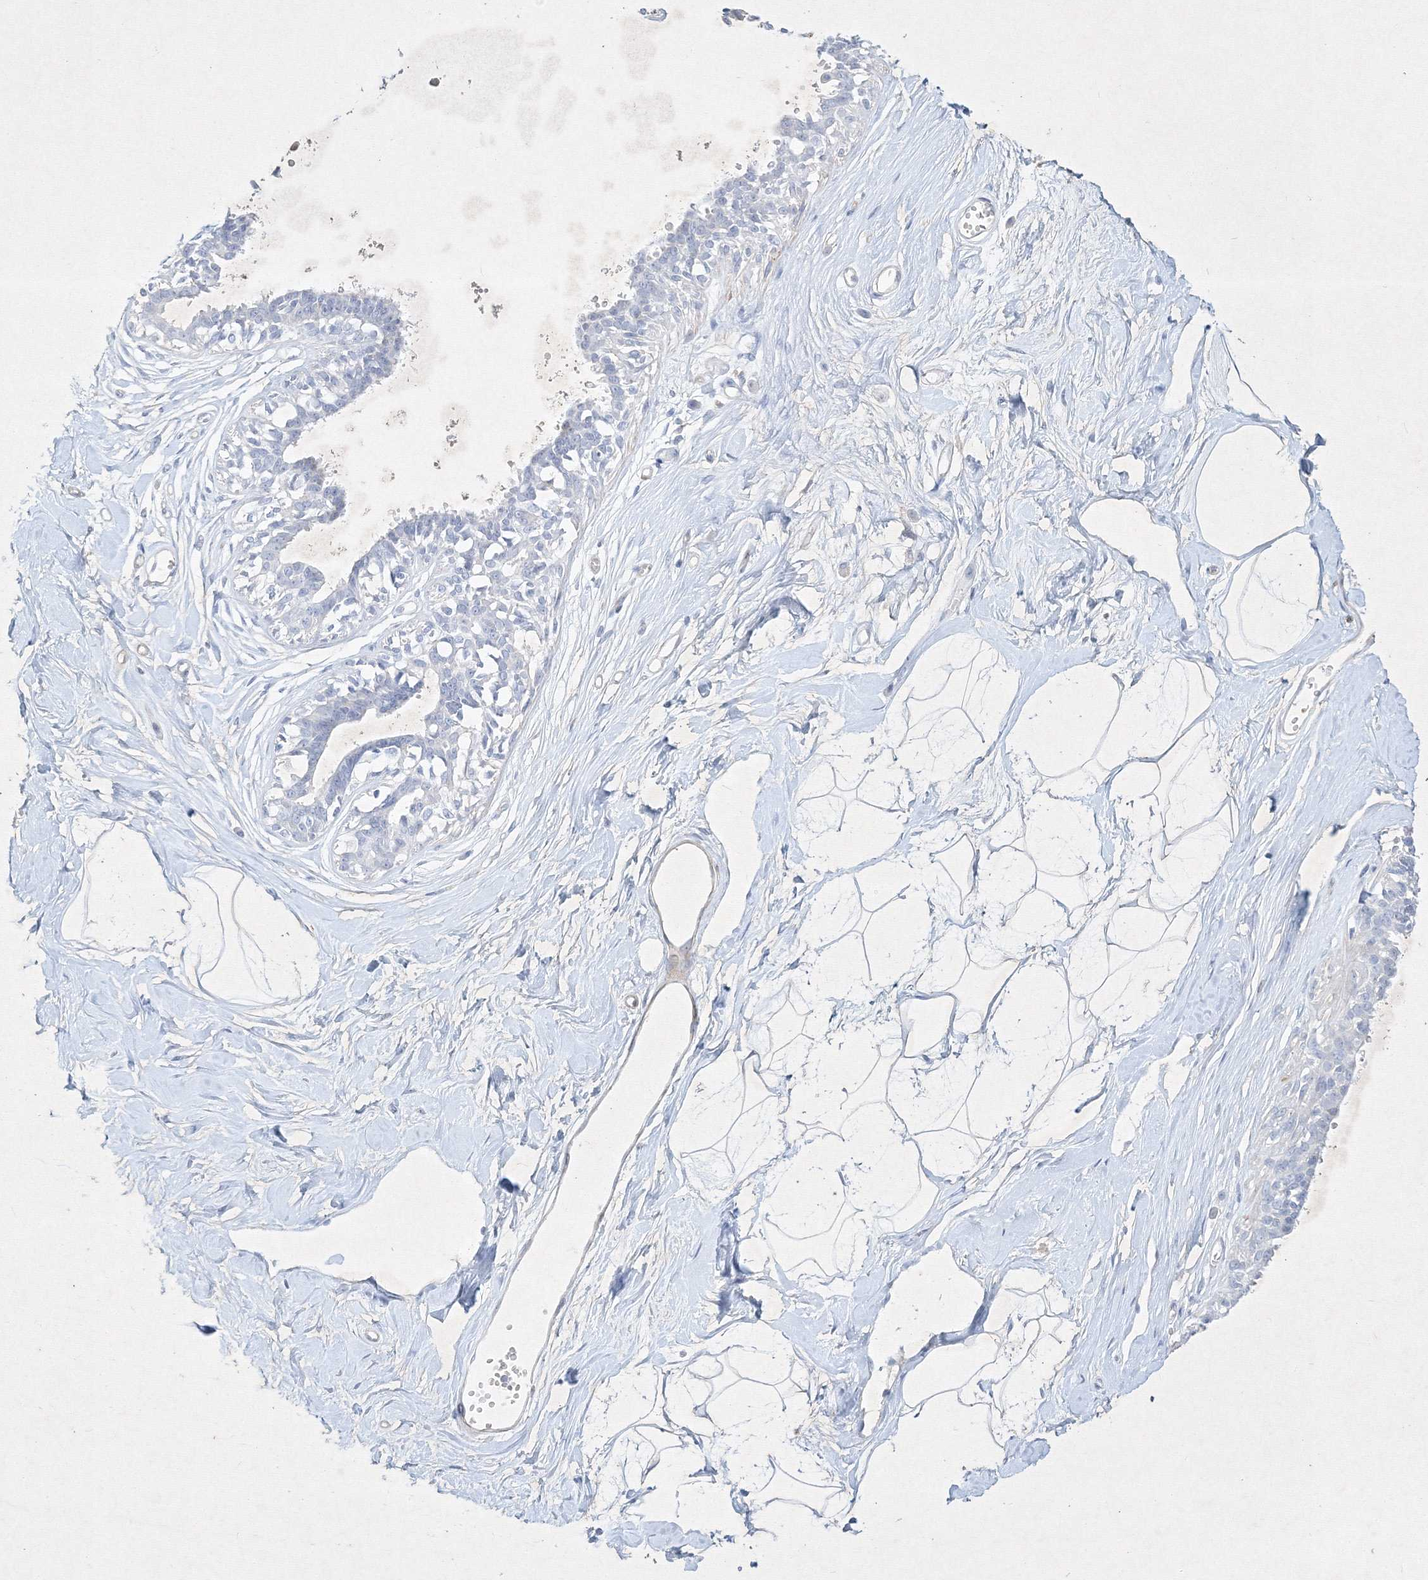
{"staining": {"intensity": "negative", "quantity": "none", "location": "none"}, "tissue": "breast", "cell_type": "Adipocytes", "image_type": "normal", "snomed": [{"axis": "morphology", "description": "Normal tissue, NOS"}, {"axis": "topography", "description": "Breast"}], "caption": "Adipocytes are negative for brown protein staining in unremarkable breast. Brightfield microscopy of IHC stained with DAB (brown) and hematoxylin (blue), captured at high magnification.", "gene": "CXXC4", "patient": {"sex": "female", "age": 45}}